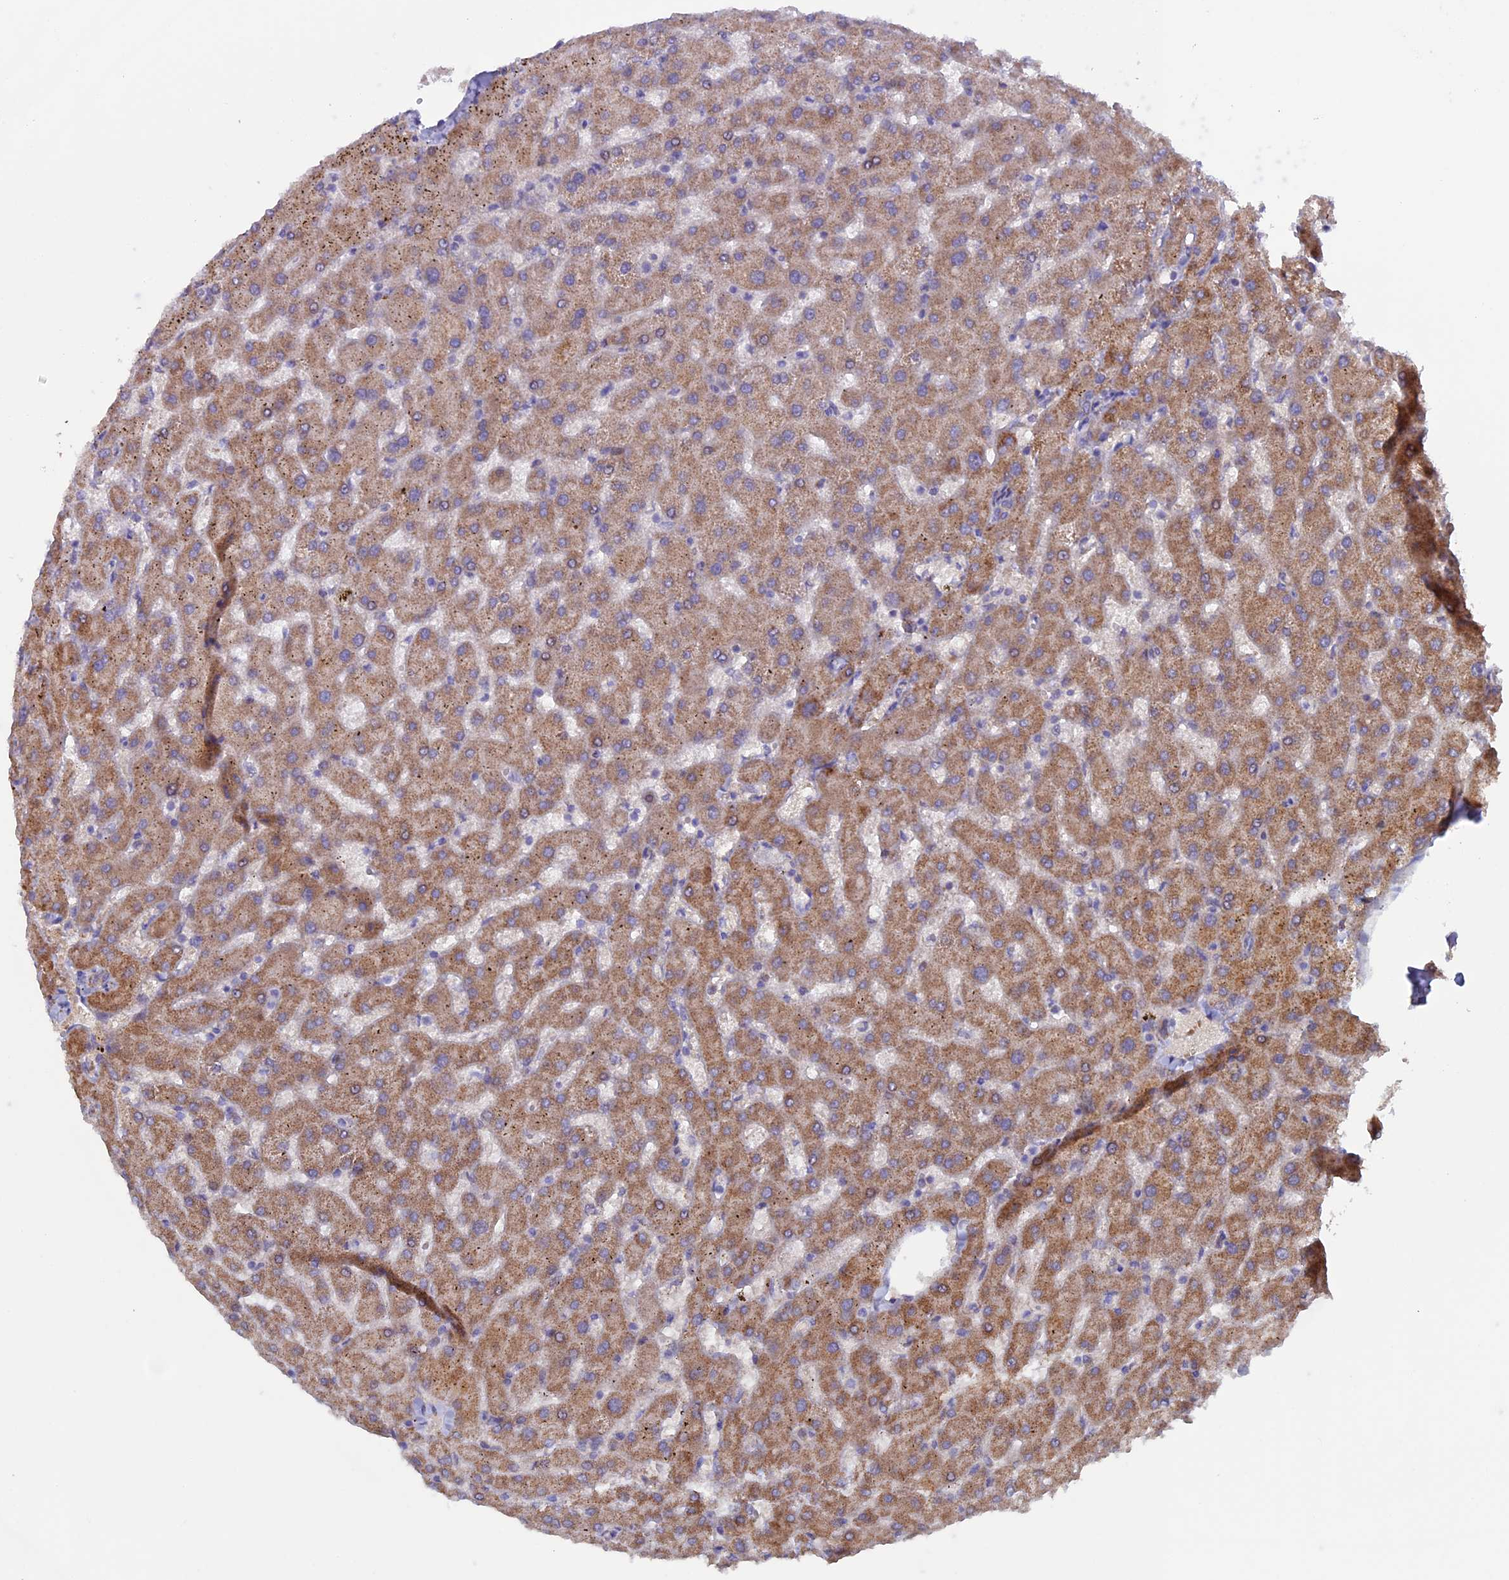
{"staining": {"intensity": "moderate", "quantity": ">75%", "location": "cytoplasmic/membranous"}, "tissue": "liver", "cell_type": "Cholangiocytes", "image_type": "normal", "snomed": [{"axis": "morphology", "description": "Normal tissue, NOS"}, {"axis": "topography", "description": "Liver"}], "caption": "Cholangiocytes demonstrate moderate cytoplasmic/membranous expression in about >75% of cells in unremarkable liver. (DAB IHC, brown staining for protein, blue staining for nuclei).", "gene": "DUS3L", "patient": {"sex": "female", "age": 63}}